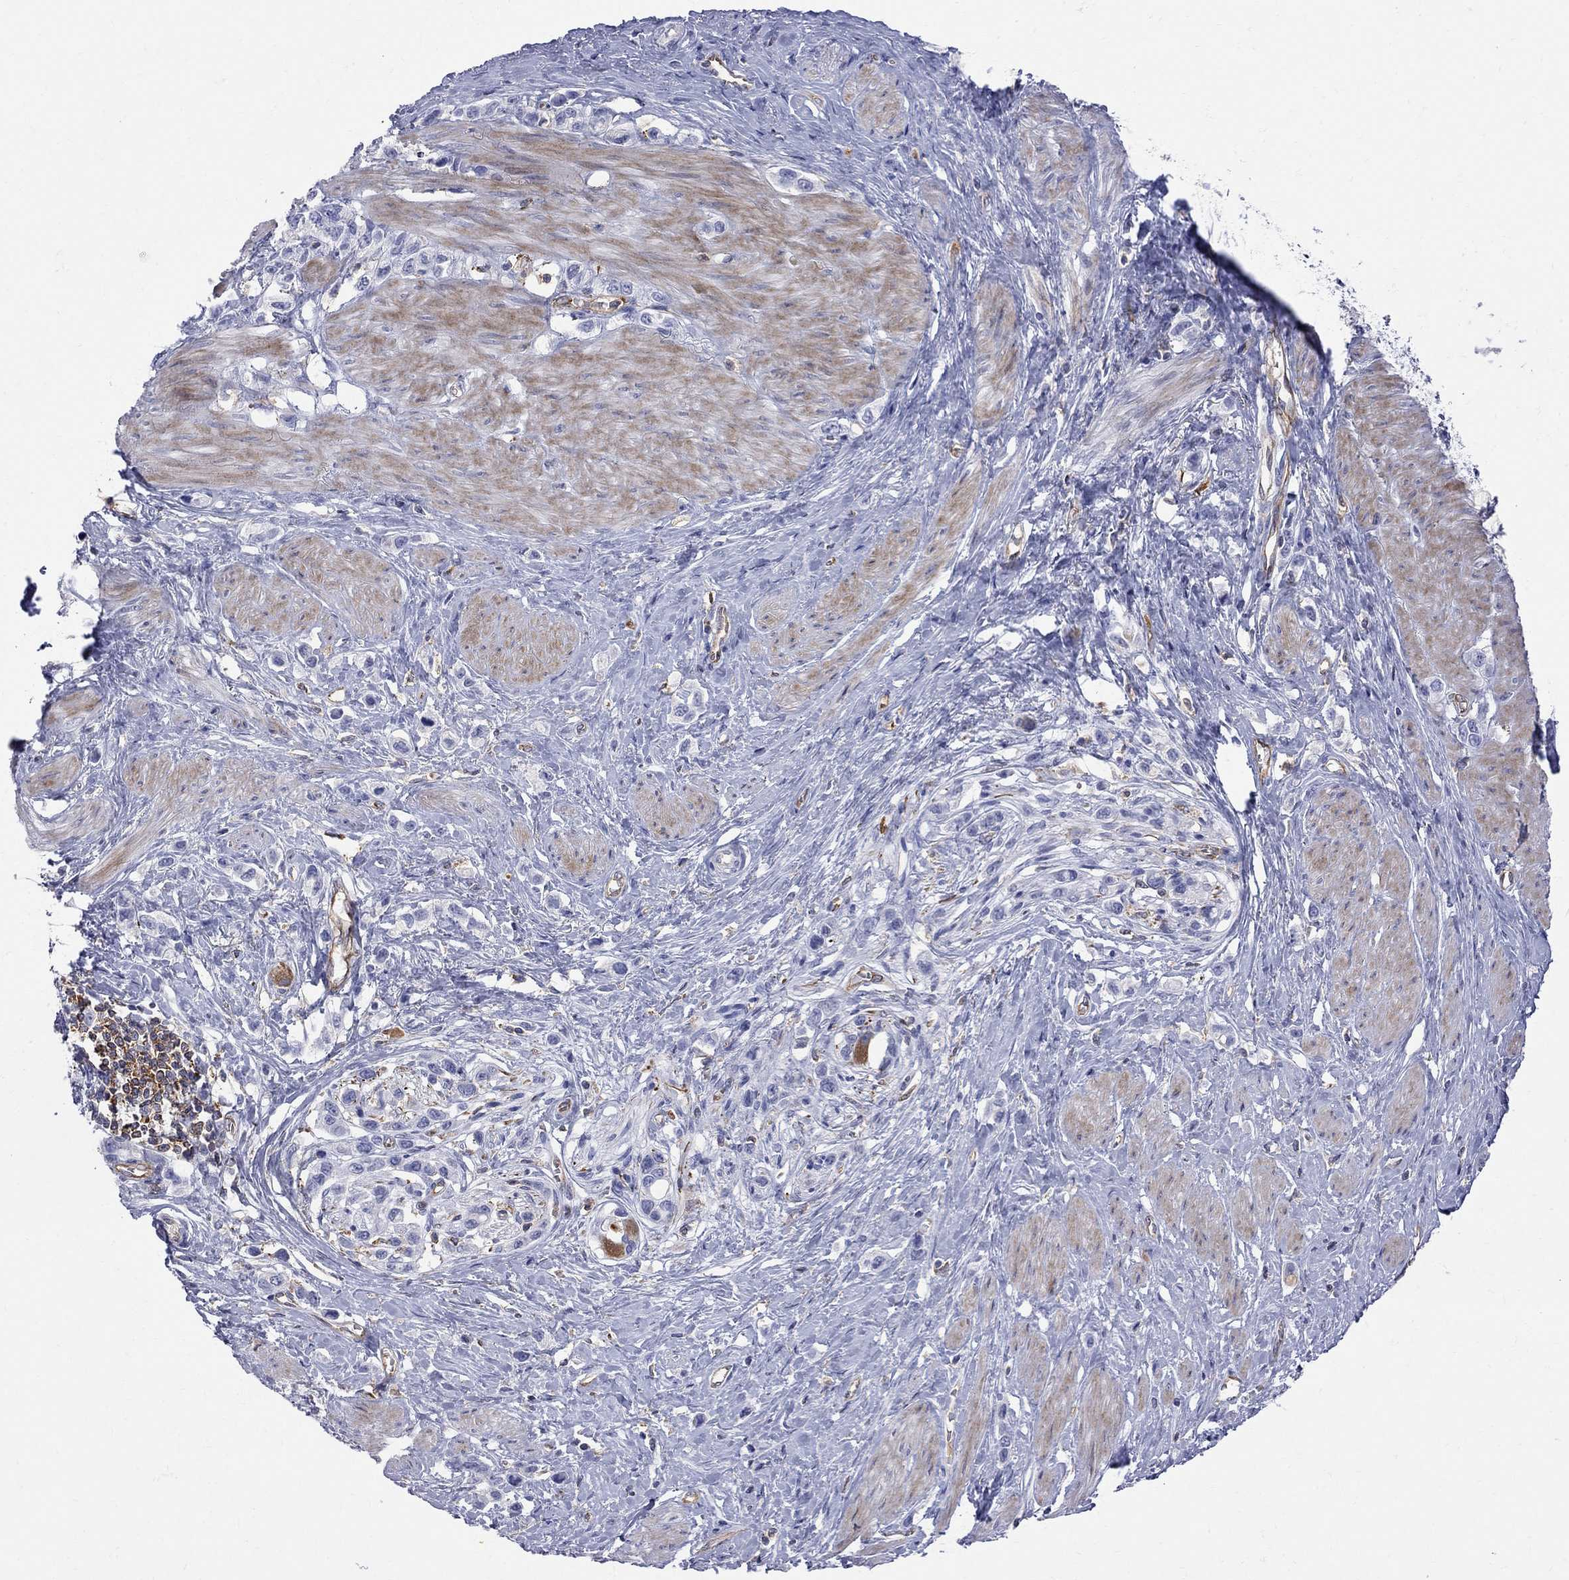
{"staining": {"intensity": "negative", "quantity": "none", "location": "none"}, "tissue": "stomach cancer", "cell_type": "Tumor cells", "image_type": "cancer", "snomed": [{"axis": "morphology", "description": "Normal tissue, NOS"}, {"axis": "morphology", "description": "Adenocarcinoma, NOS"}, {"axis": "morphology", "description": "Adenocarcinoma, High grade"}, {"axis": "topography", "description": "Stomach, upper"}, {"axis": "topography", "description": "Stomach"}], "caption": "An IHC histopathology image of stomach cancer (adenocarcinoma) is shown. There is no staining in tumor cells of stomach cancer (adenocarcinoma). The staining was performed using DAB (3,3'-diaminobenzidine) to visualize the protein expression in brown, while the nuclei were stained in blue with hematoxylin (Magnification: 20x).", "gene": "ABI3", "patient": {"sex": "female", "age": 65}}